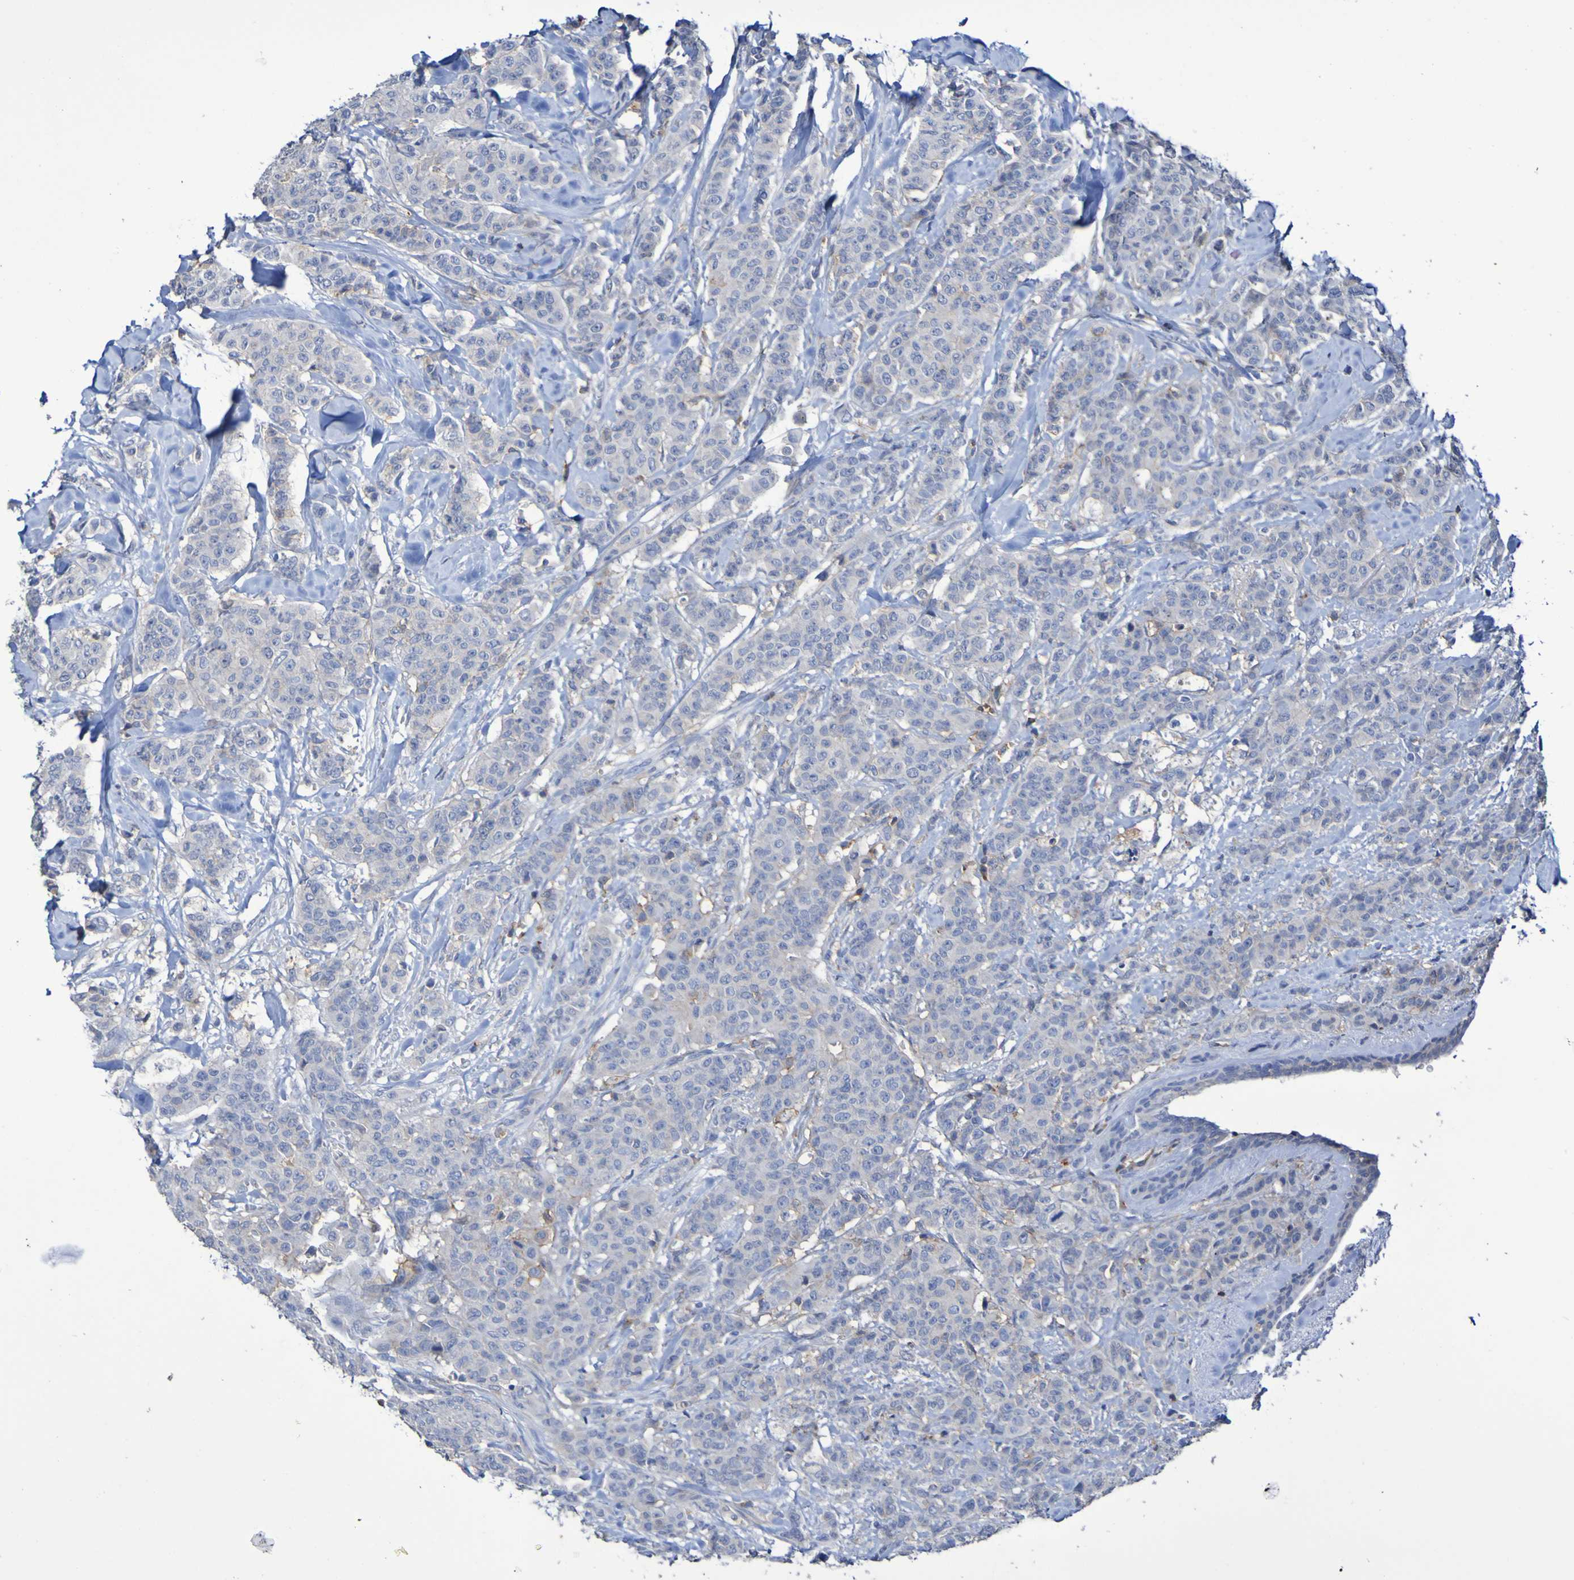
{"staining": {"intensity": "negative", "quantity": "none", "location": "none"}, "tissue": "breast cancer", "cell_type": "Tumor cells", "image_type": "cancer", "snomed": [{"axis": "morphology", "description": "Normal tissue, NOS"}, {"axis": "morphology", "description": "Duct carcinoma"}, {"axis": "topography", "description": "Breast"}], "caption": "Immunohistochemistry histopathology image of neoplastic tissue: human breast cancer stained with DAB shows no significant protein expression in tumor cells. (Brightfield microscopy of DAB immunohistochemistry (IHC) at high magnification).", "gene": "SLC3A2", "patient": {"sex": "female", "age": 40}}